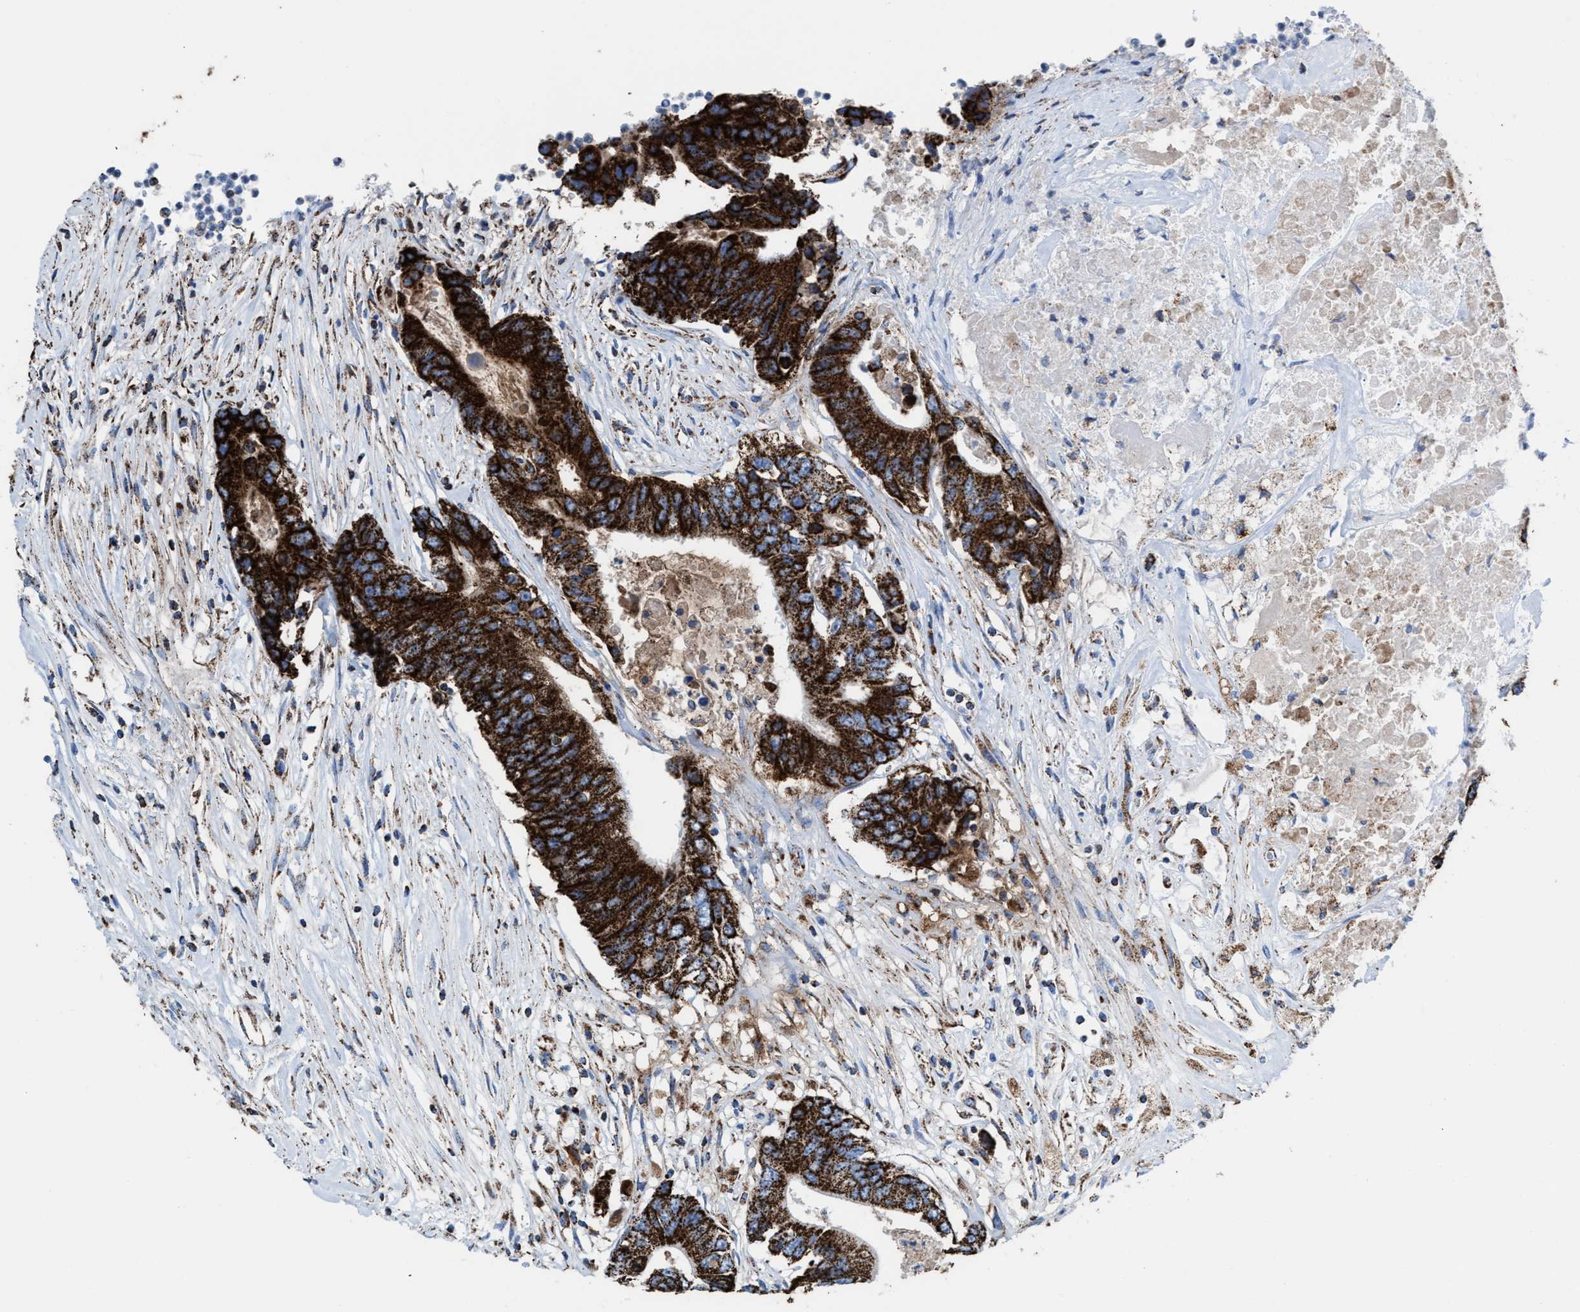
{"staining": {"intensity": "strong", "quantity": ">75%", "location": "cytoplasmic/membranous"}, "tissue": "colorectal cancer", "cell_type": "Tumor cells", "image_type": "cancer", "snomed": [{"axis": "morphology", "description": "Adenocarcinoma, NOS"}, {"axis": "topography", "description": "Colon"}], "caption": "High-magnification brightfield microscopy of colorectal cancer stained with DAB (3,3'-diaminobenzidine) (brown) and counterstained with hematoxylin (blue). tumor cells exhibit strong cytoplasmic/membranous staining is identified in about>75% of cells. The staining was performed using DAB (3,3'-diaminobenzidine) to visualize the protein expression in brown, while the nuclei were stained in blue with hematoxylin (Magnification: 20x).", "gene": "ECHS1", "patient": {"sex": "female", "age": 77}}